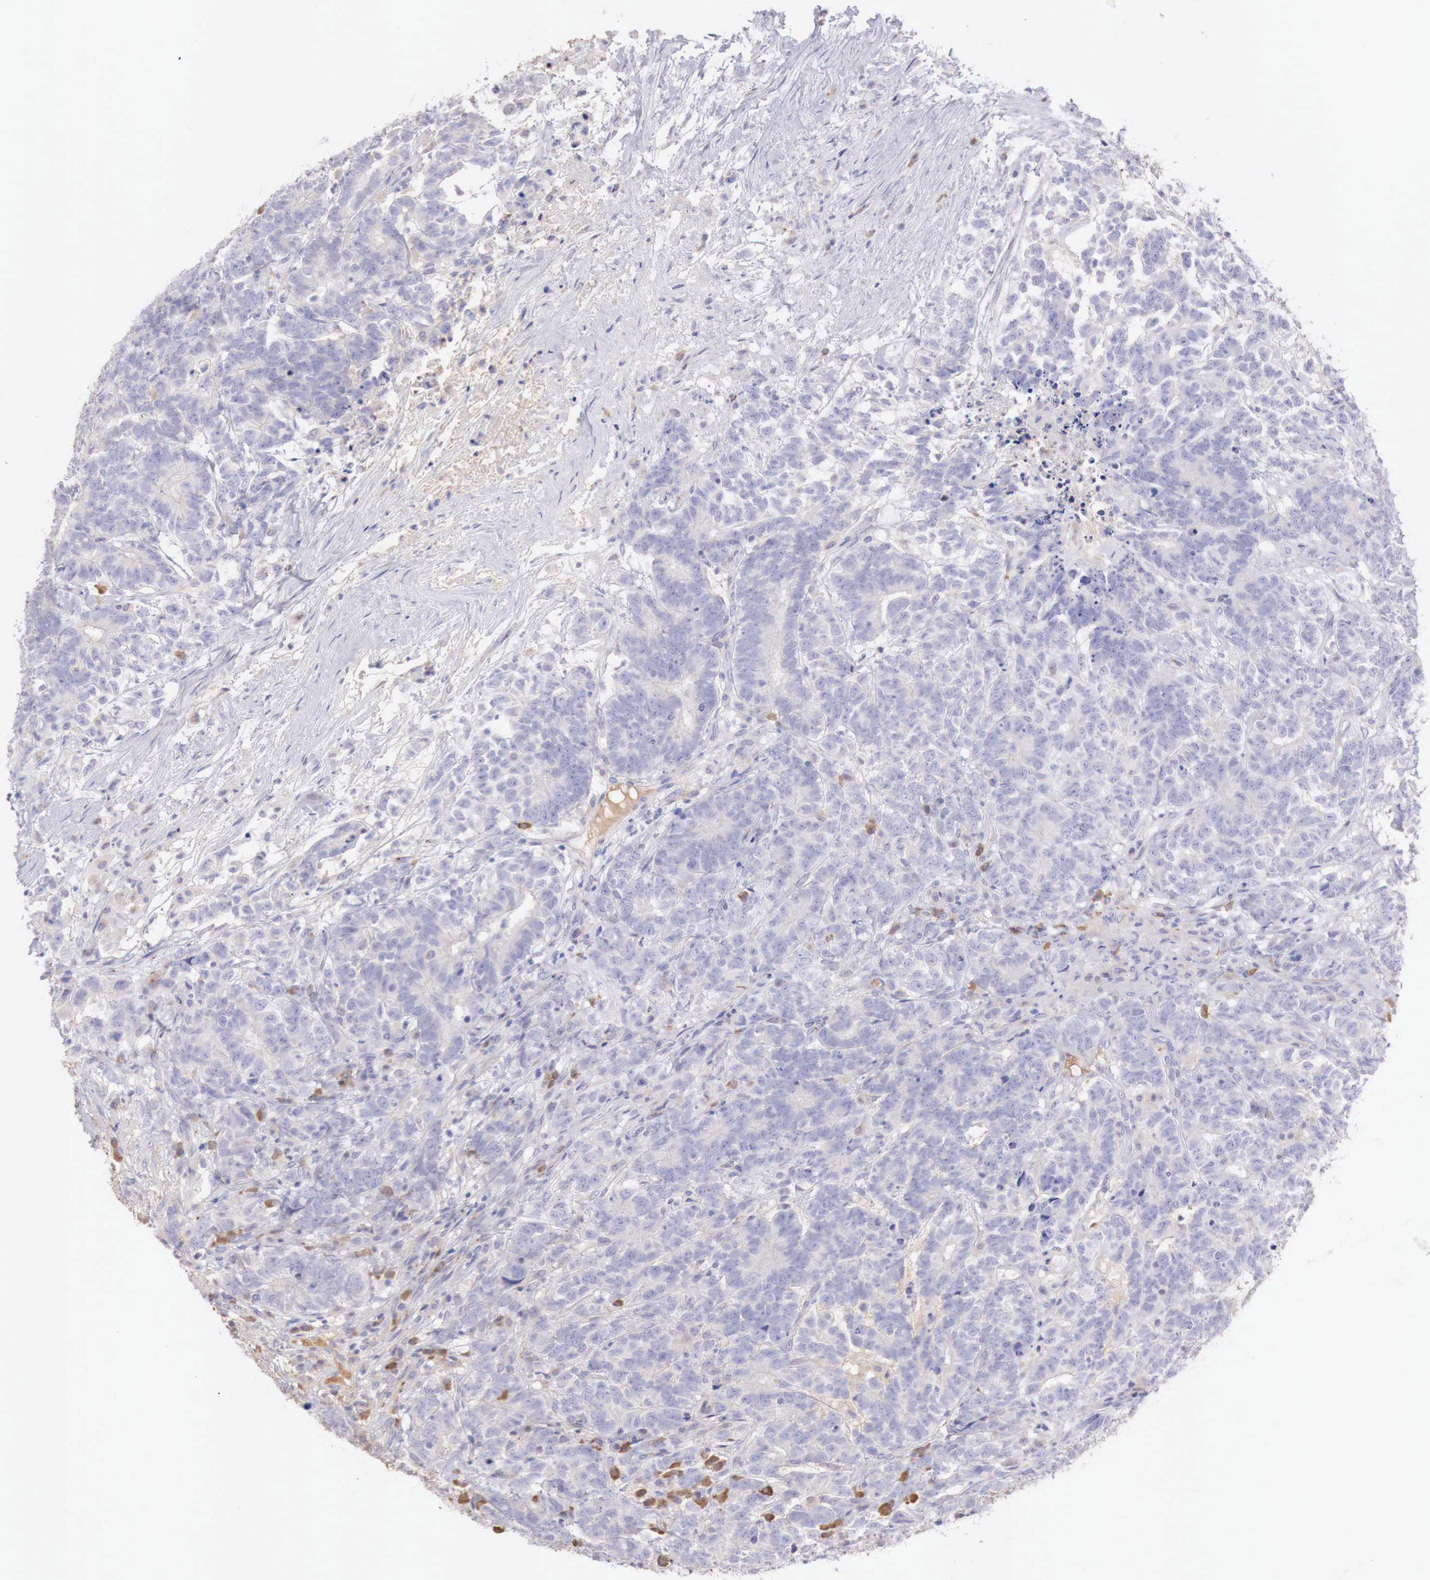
{"staining": {"intensity": "weak", "quantity": "<25%", "location": "cytoplasmic/membranous"}, "tissue": "testis cancer", "cell_type": "Tumor cells", "image_type": "cancer", "snomed": [{"axis": "morphology", "description": "Carcinoma, Embryonal, NOS"}, {"axis": "topography", "description": "Testis"}], "caption": "The immunohistochemistry (IHC) photomicrograph has no significant positivity in tumor cells of testis embryonal carcinoma tissue. (Stains: DAB (3,3'-diaminobenzidine) immunohistochemistry (IHC) with hematoxylin counter stain, Microscopy: brightfield microscopy at high magnification).", "gene": "XPNPEP2", "patient": {"sex": "male", "age": 26}}